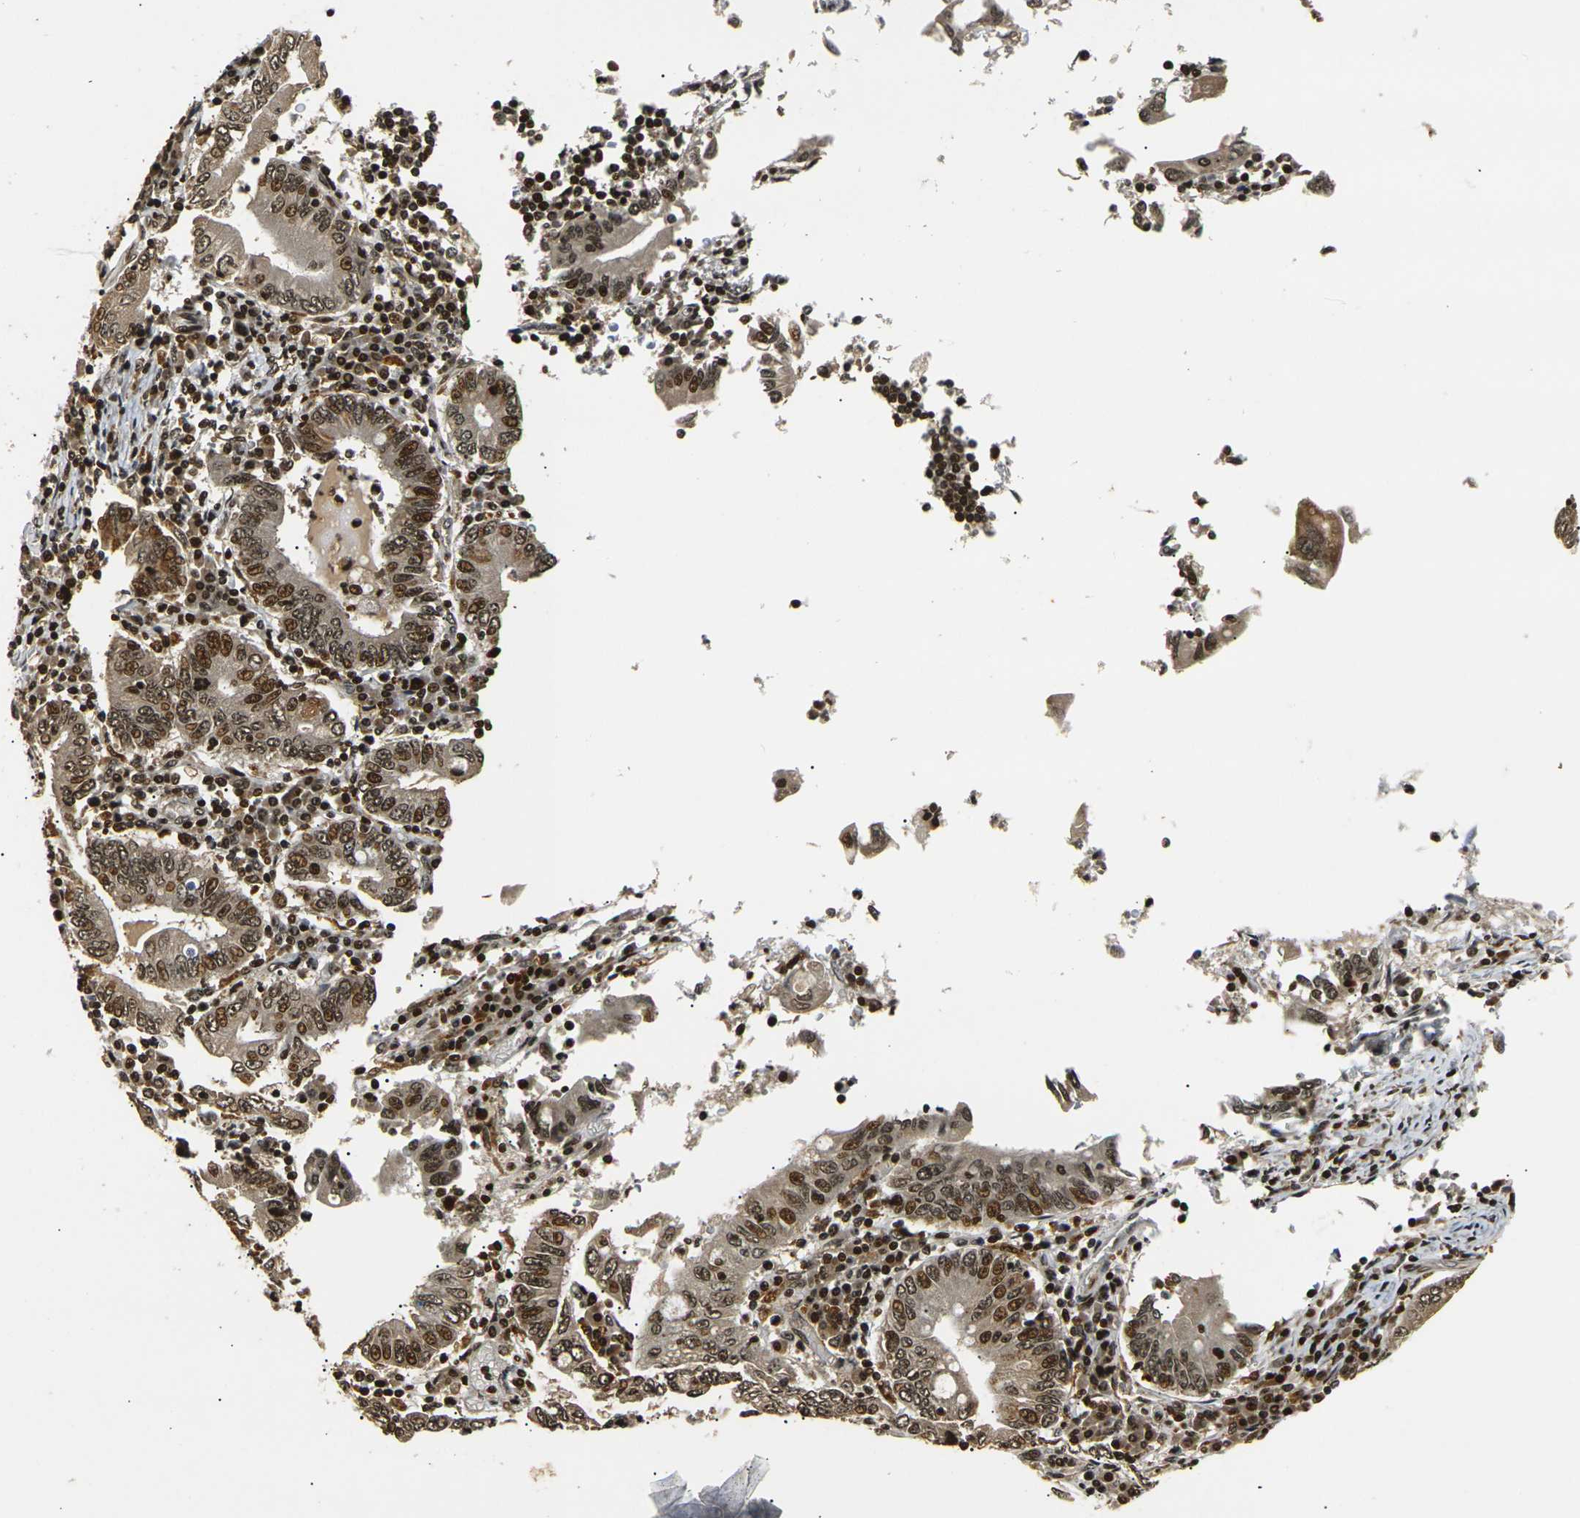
{"staining": {"intensity": "strong", "quantity": ">75%", "location": "cytoplasmic/membranous,nuclear"}, "tissue": "stomach cancer", "cell_type": "Tumor cells", "image_type": "cancer", "snomed": [{"axis": "morphology", "description": "Normal tissue, NOS"}, {"axis": "morphology", "description": "Adenocarcinoma, NOS"}, {"axis": "topography", "description": "Esophagus"}, {"axis": "topography", "description": "Stomach, upper"}, {"axis": "topography", "description": "Peripheral nerve tissue"}], "caption": "Immunohistochemistry (IHC) (DAB) staining of stomach adenocarcinoma exhibits strong cytoplasmic/membranous and nuclear protein expression in about >75% of tumor cells.", "gene": "ACTL6A", "patient": {"sex": "male", "age": 62}}